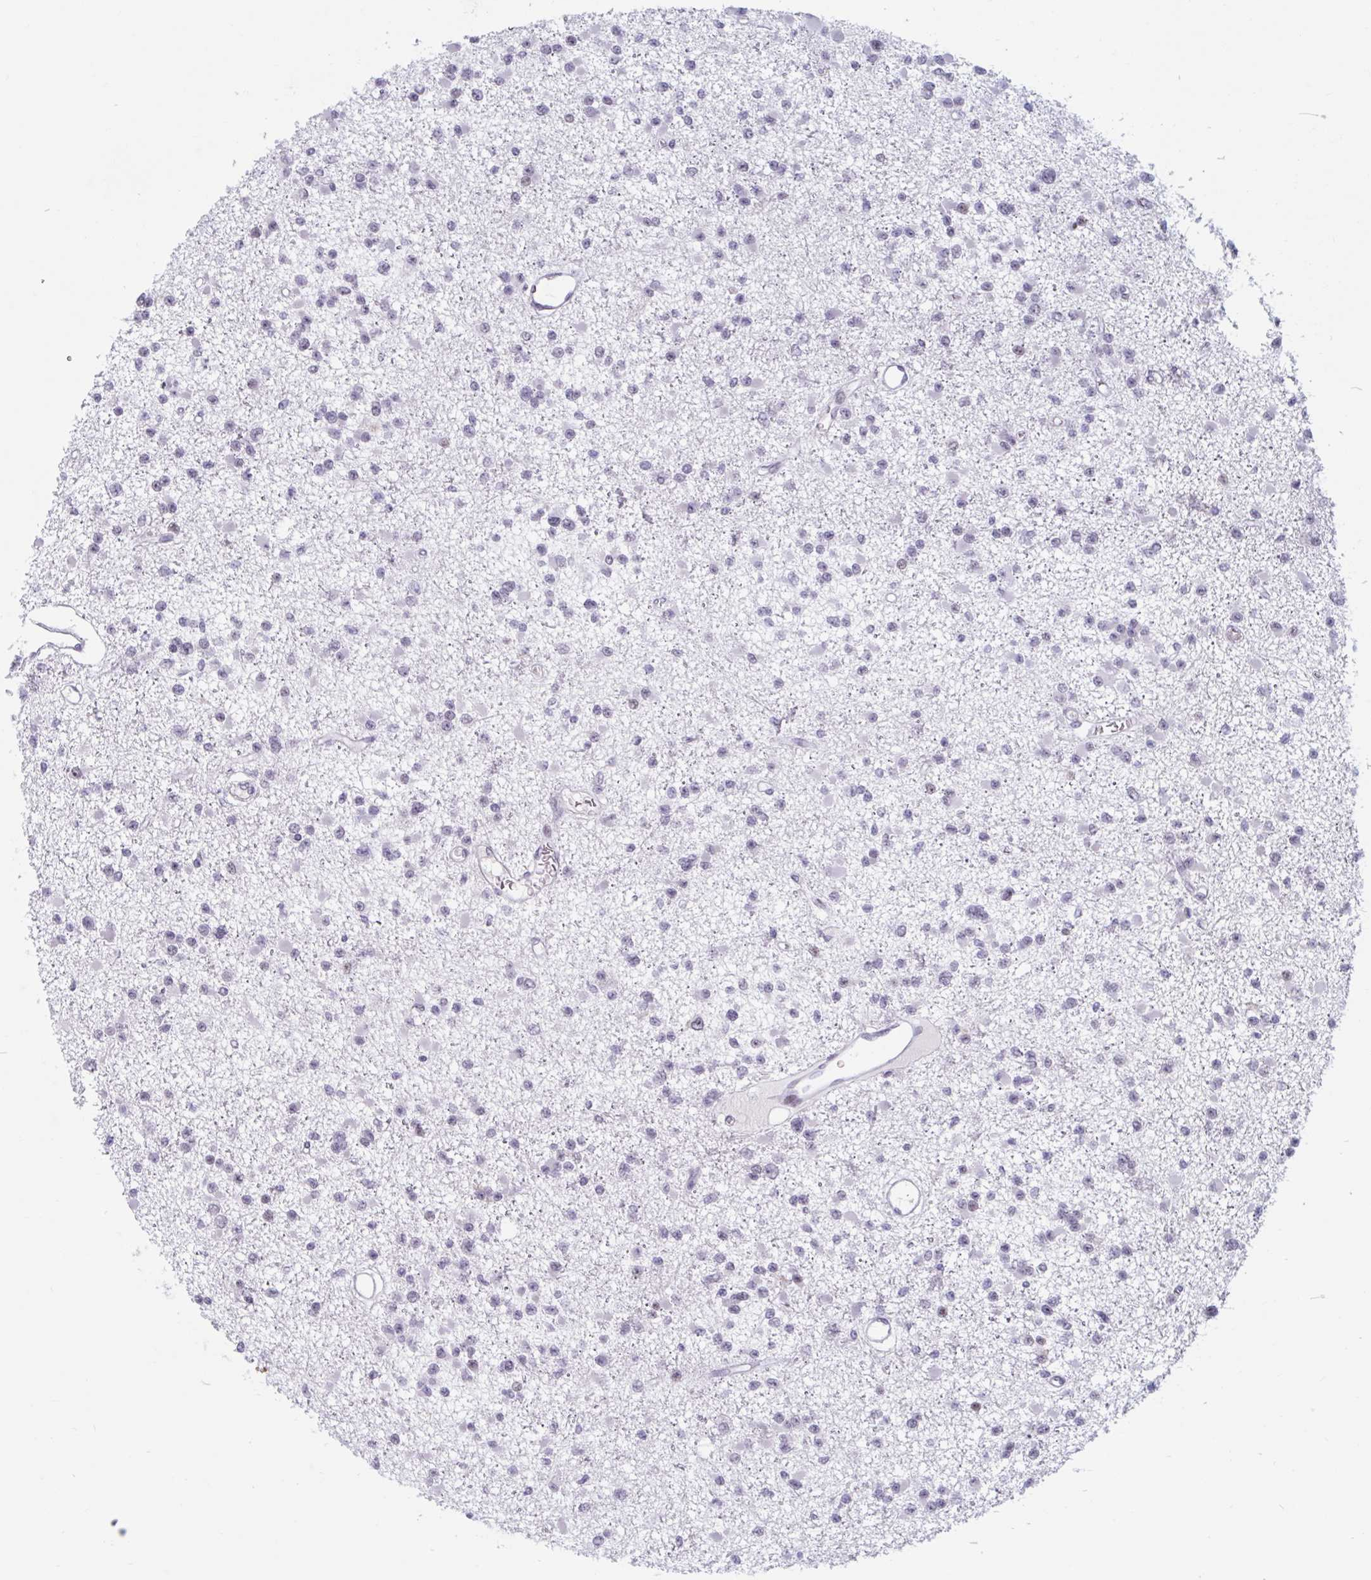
{"staining": {"intensity": "weak", "quantity": "<25%", "location": "nuclear"}, "tissue": "glioma", "cell_type": "Tumor cells", "image_type": "cancer", "snomed": [{"axis": "morphology", "description": "Glioma, malignant, Low grade"}, {"axis": "topography", "description": "Brain"}], "caption": "Immunohistochemistry (IHC) histopathology image of neoplastic tissue: human malignant low-grade glioma stained with DAB (3,3'-diaminobenzidine) displays no significant protein positivity in tumor cells.", "gene": "HSD17B6", "patient": {"sex": "female", "age": 22}}